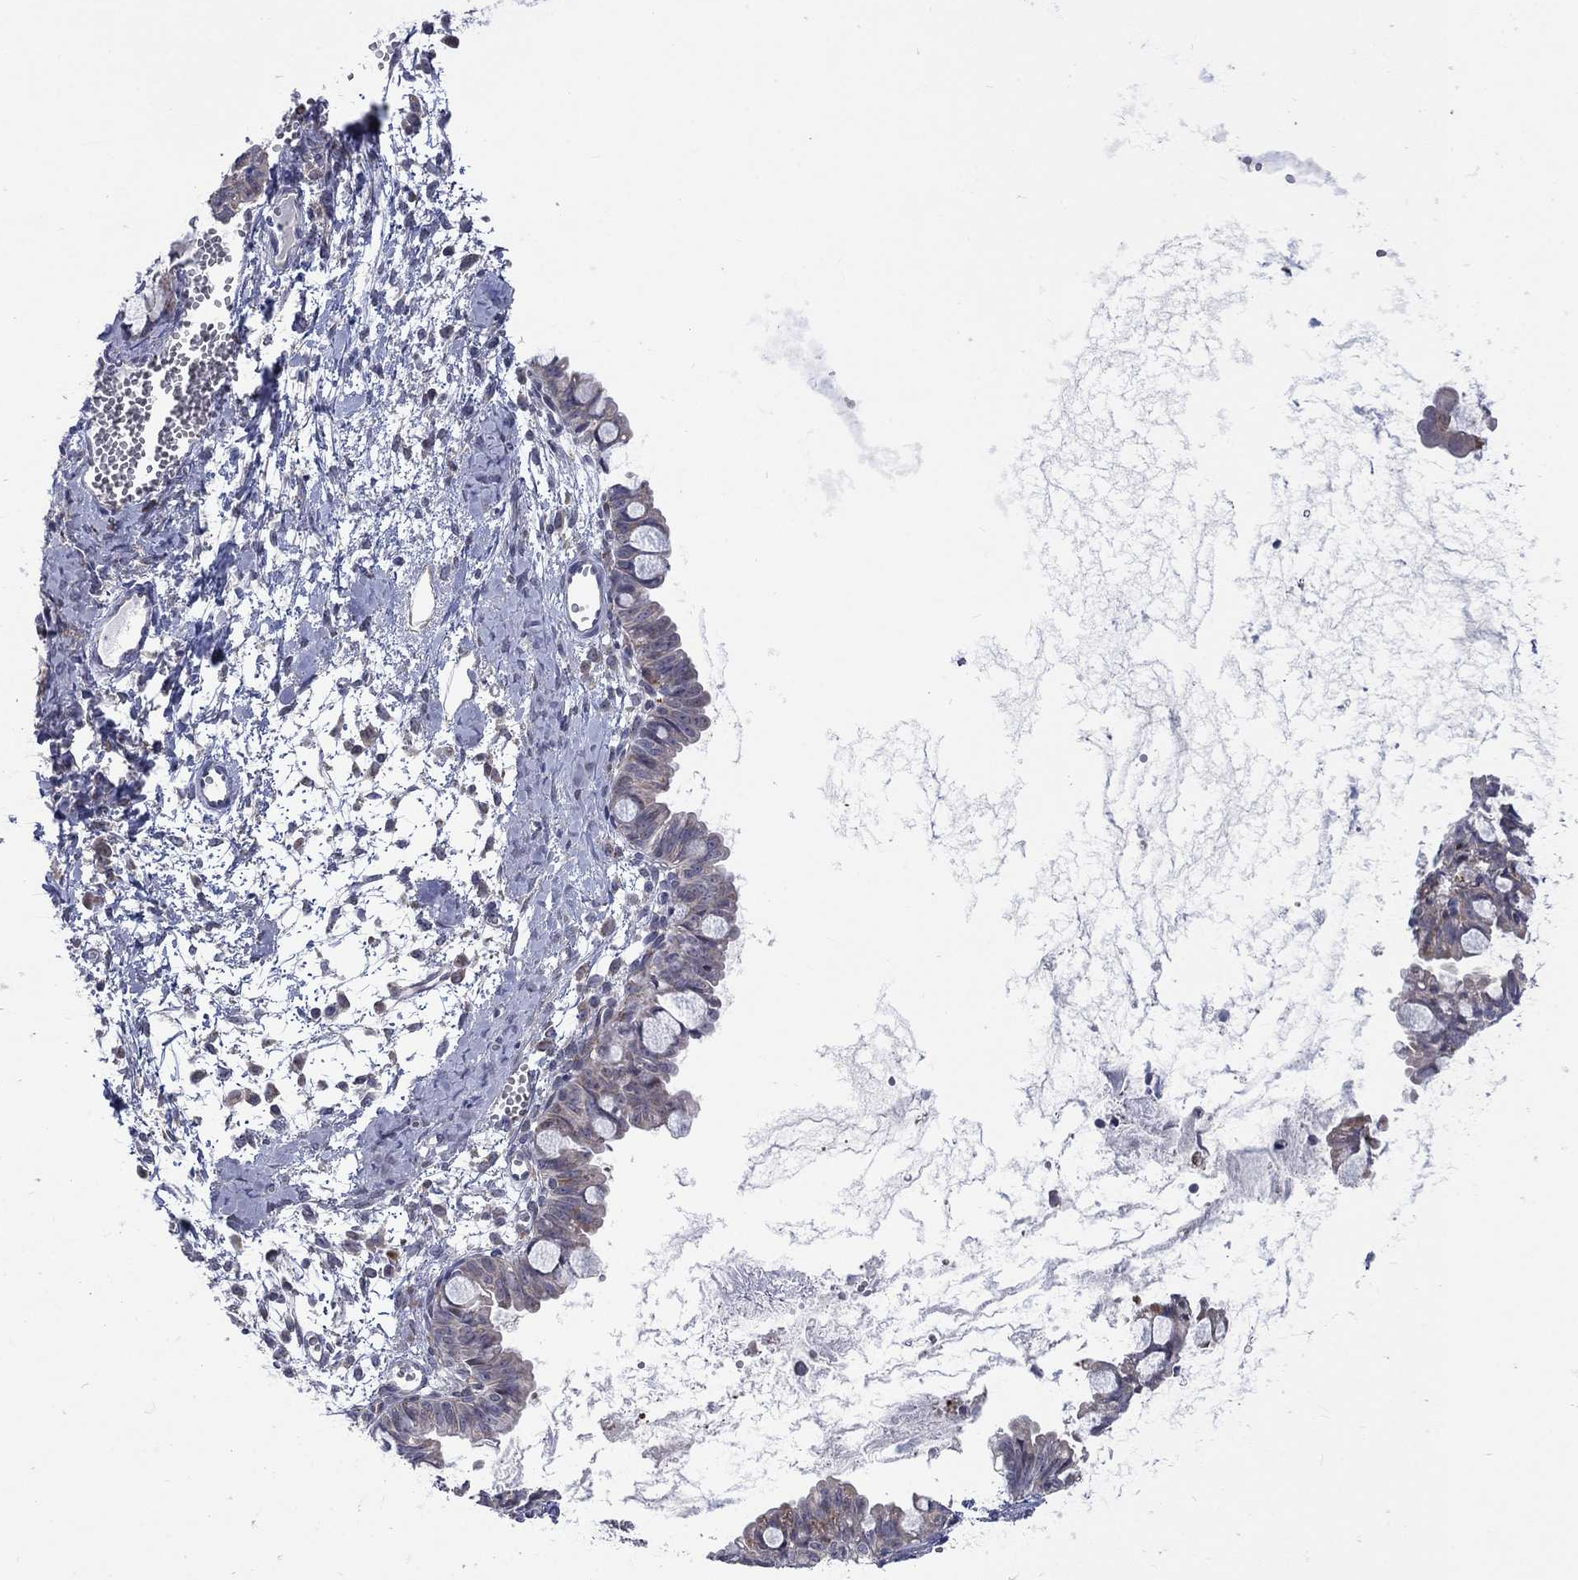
{"staining": {"intensity": "negative", "quantity": "none", "location": "none"}, "tissue": "ovarian cancer", "cell_type": "Tumor cells", "image_type": "cancer", "snomed": [{"axis": "morphology", "description": "Cystadenocarcinoma, mucinous, NOS"}, {"axis": "topography", "description": "Ovary"}], "caption": "Mucinous cystadenocarcinoma (ovarian) stained for a protein using immunohistochemistry reveals no expression tumor cells.", "gene": "SLC35F2", "patient": {"sex": "female", "age": 63}}